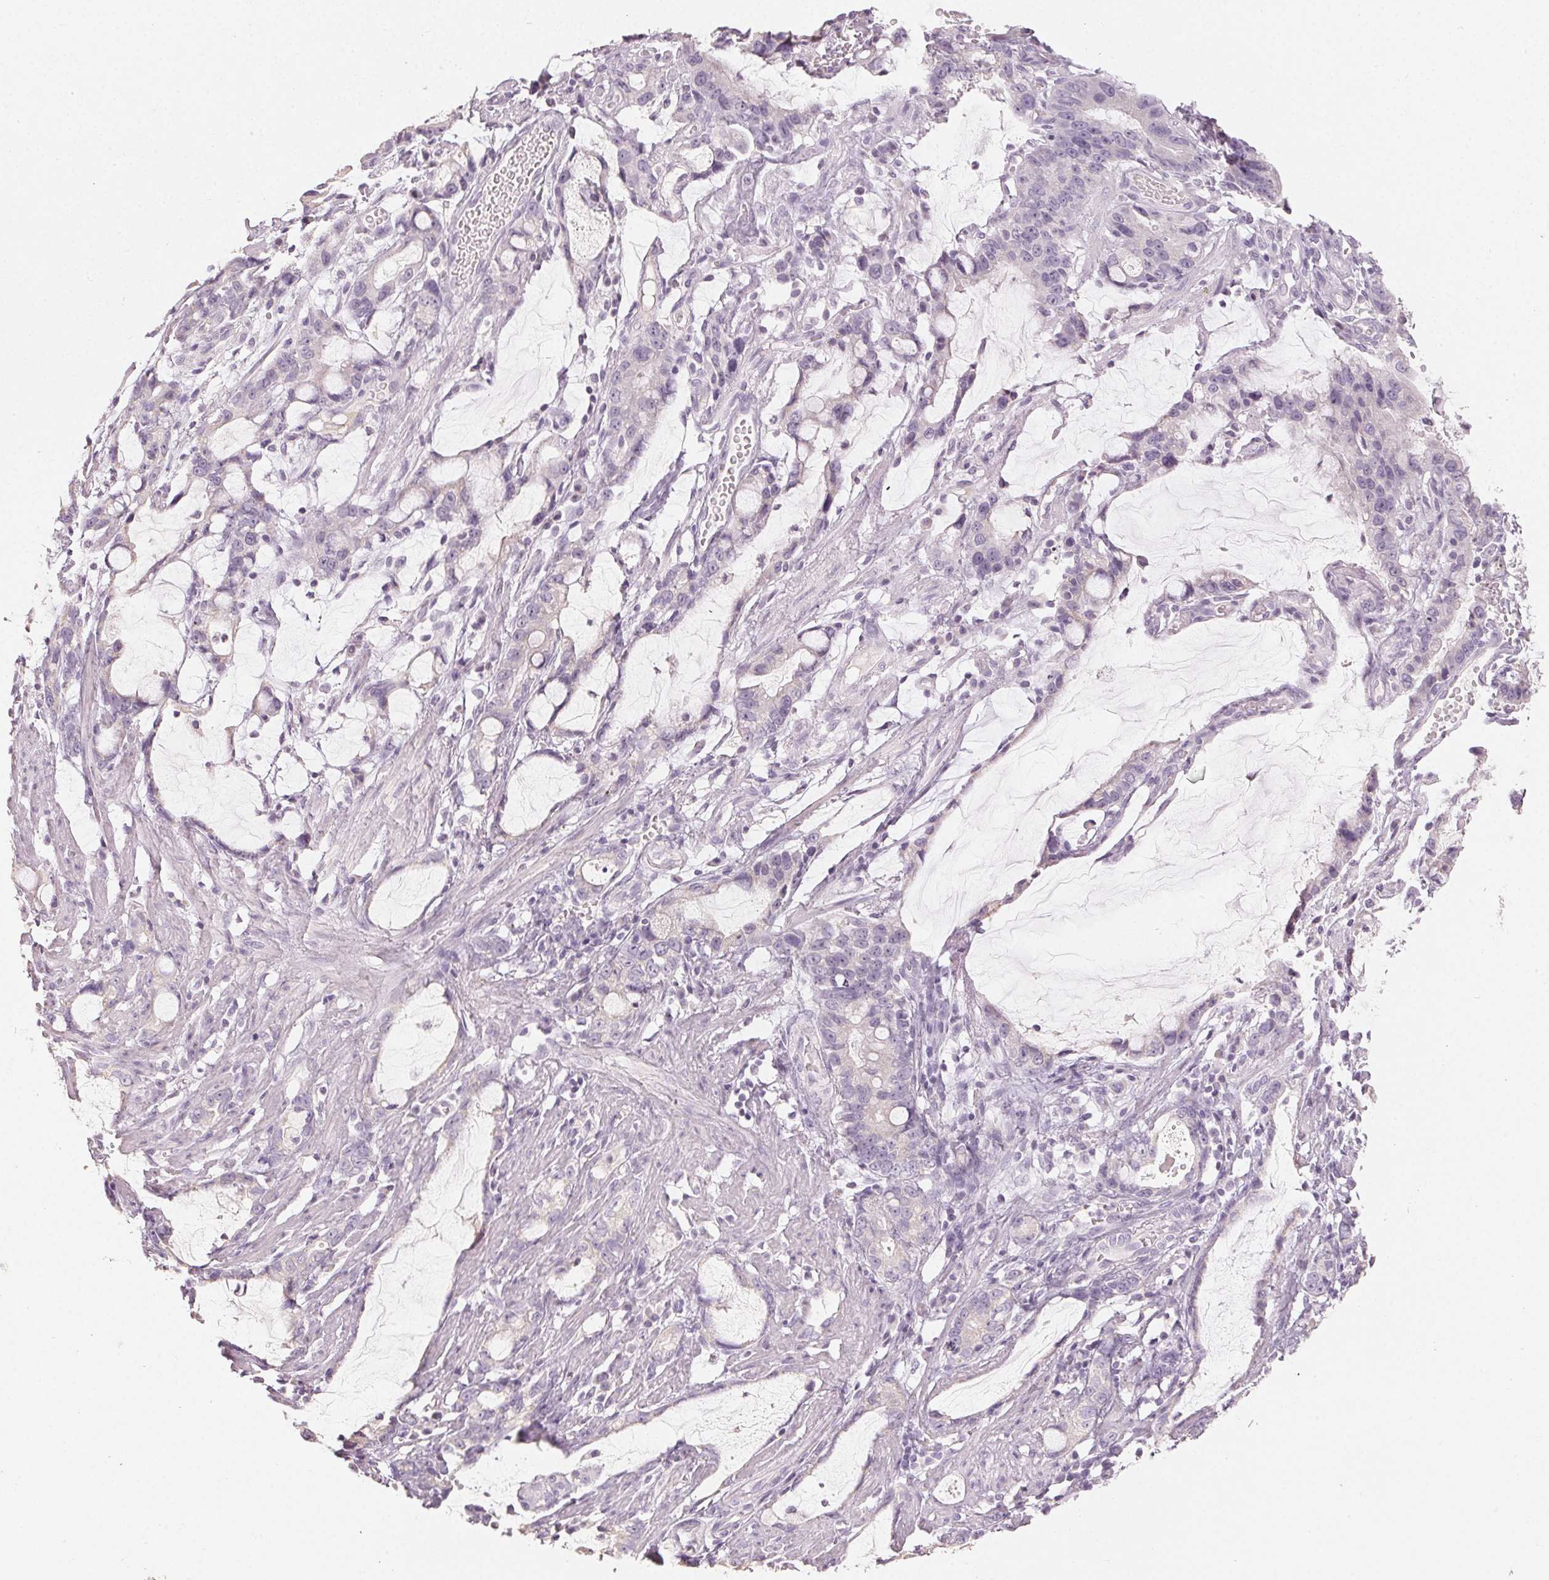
{"staining": {"intensity": "negative", "quantity": "none", "location": "none"}, "tissue": "stomach cancer", "cell_type": "Tumor cells", "image_type": "cancer", "snomed": [{"axis": "morphology", "description": "Adenocarcinoma, NOS"}, {"axis": "topography", "description": "Stomach"}], "caption": "Tumor cells show no significant protein positivity in adenocarcinoma (stomach). Brightfield microscopy of immunohistochemistry (IHC) stained with DAB (3,3'-diaminobenzidine) (brown) and hematoxylin (blue), captured at high magnification.", "gene": "LVRN", "patient": {"sex": "male", "age": 55}}